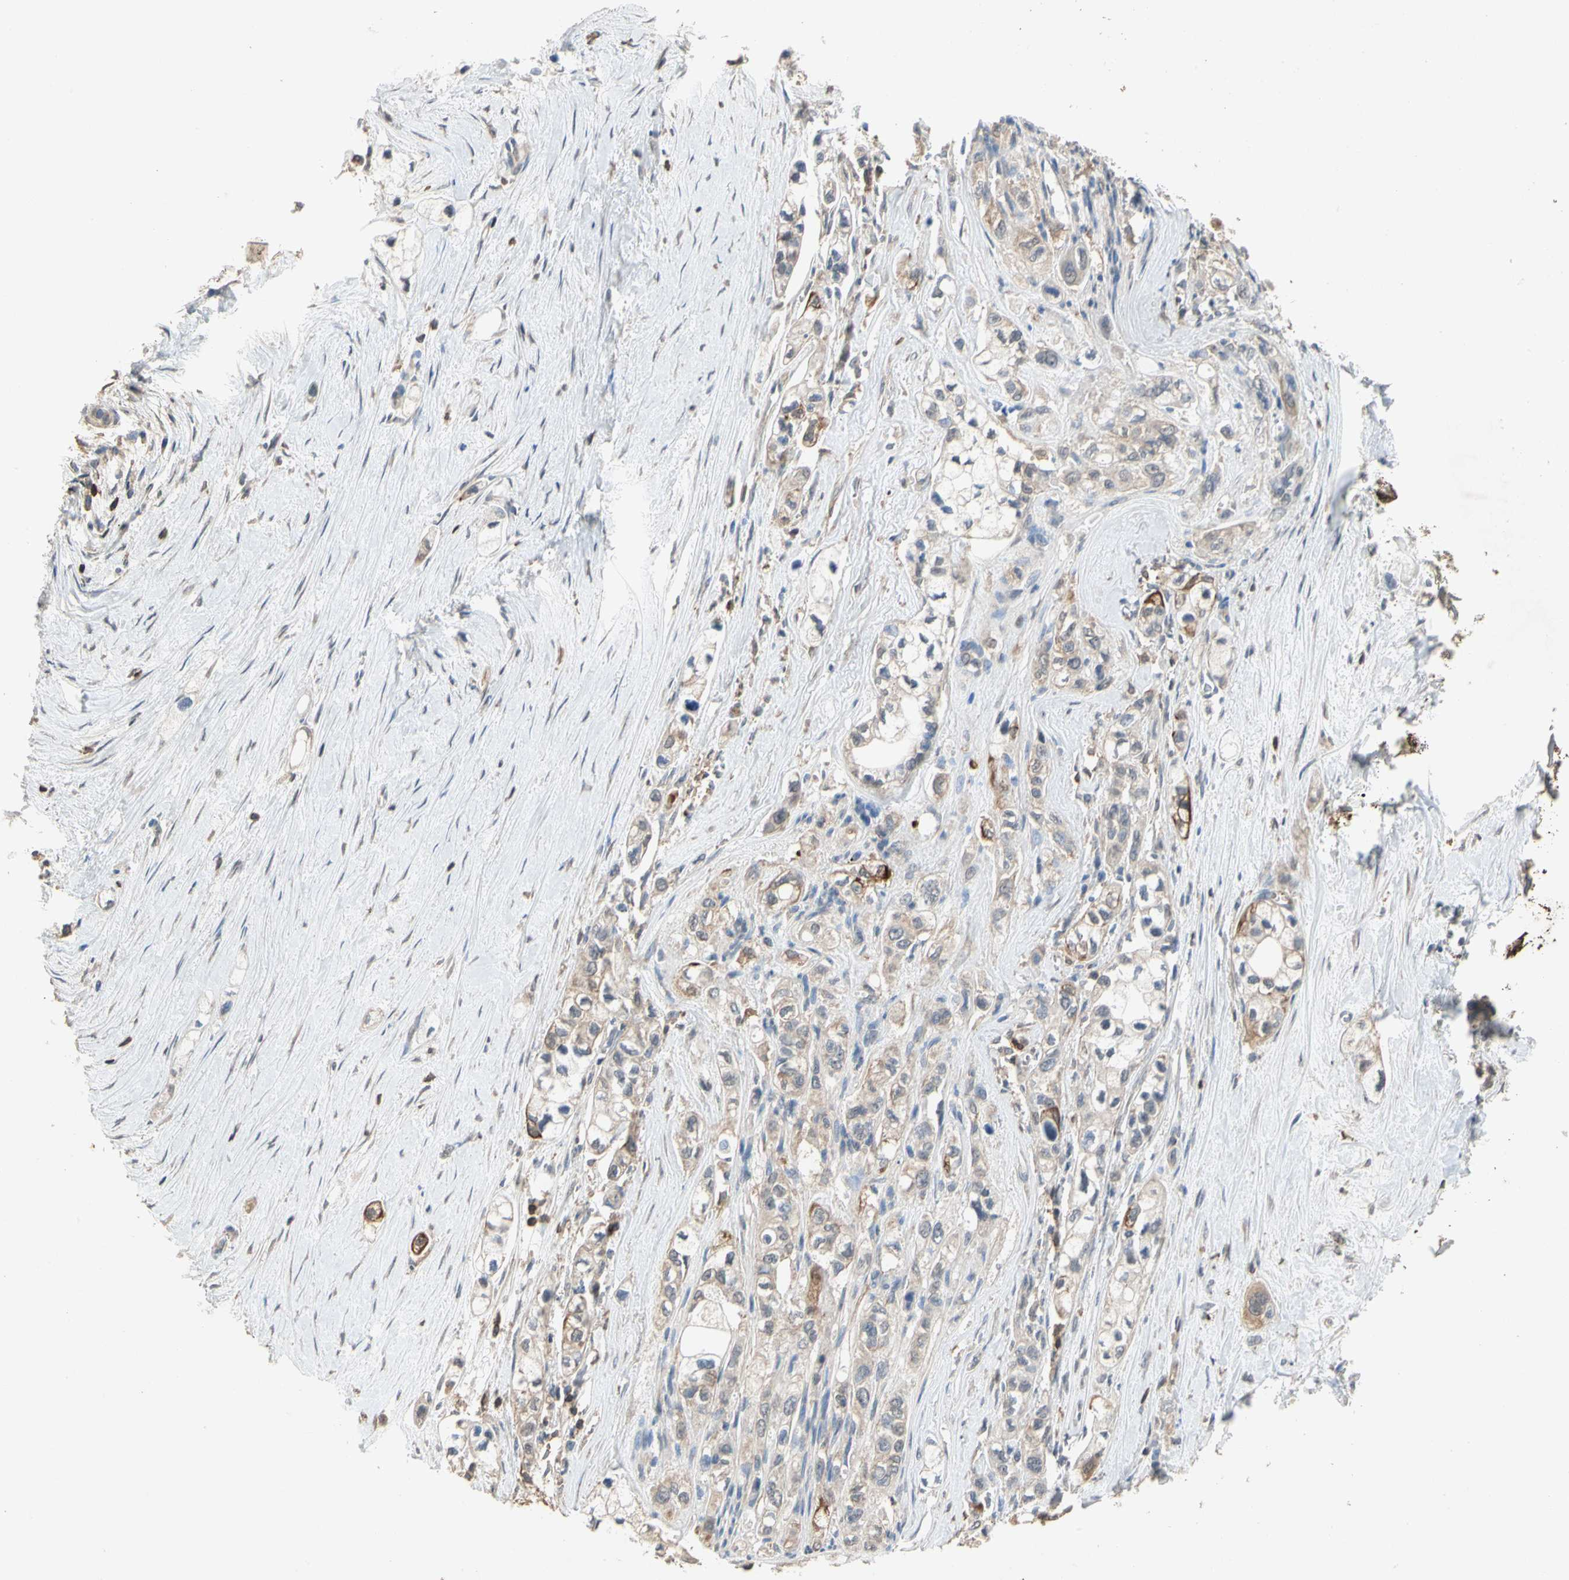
{"staining": {"intensity": "weak", "quantity": "25%-75%", "location": "cytoplasmic/membranous"}, "tissue": "pancreatic cancer", "cell_type": "Tumor cells", "image_type": "cancer", "snomed": [{"axis": "morphology", "description": "Adenocarcinoma, NOS"}, {"axis": "topography", "description": "Pancreas"}], "caption": "This is a histology image of immunohistochemistry staining of adenocarcinoma (pancreatic), which shows weak expression in the cytoplasmic/membranous of tumor cells.", "gene": "MAP3K10", "patient": {"sex": "male", "age": 74}}